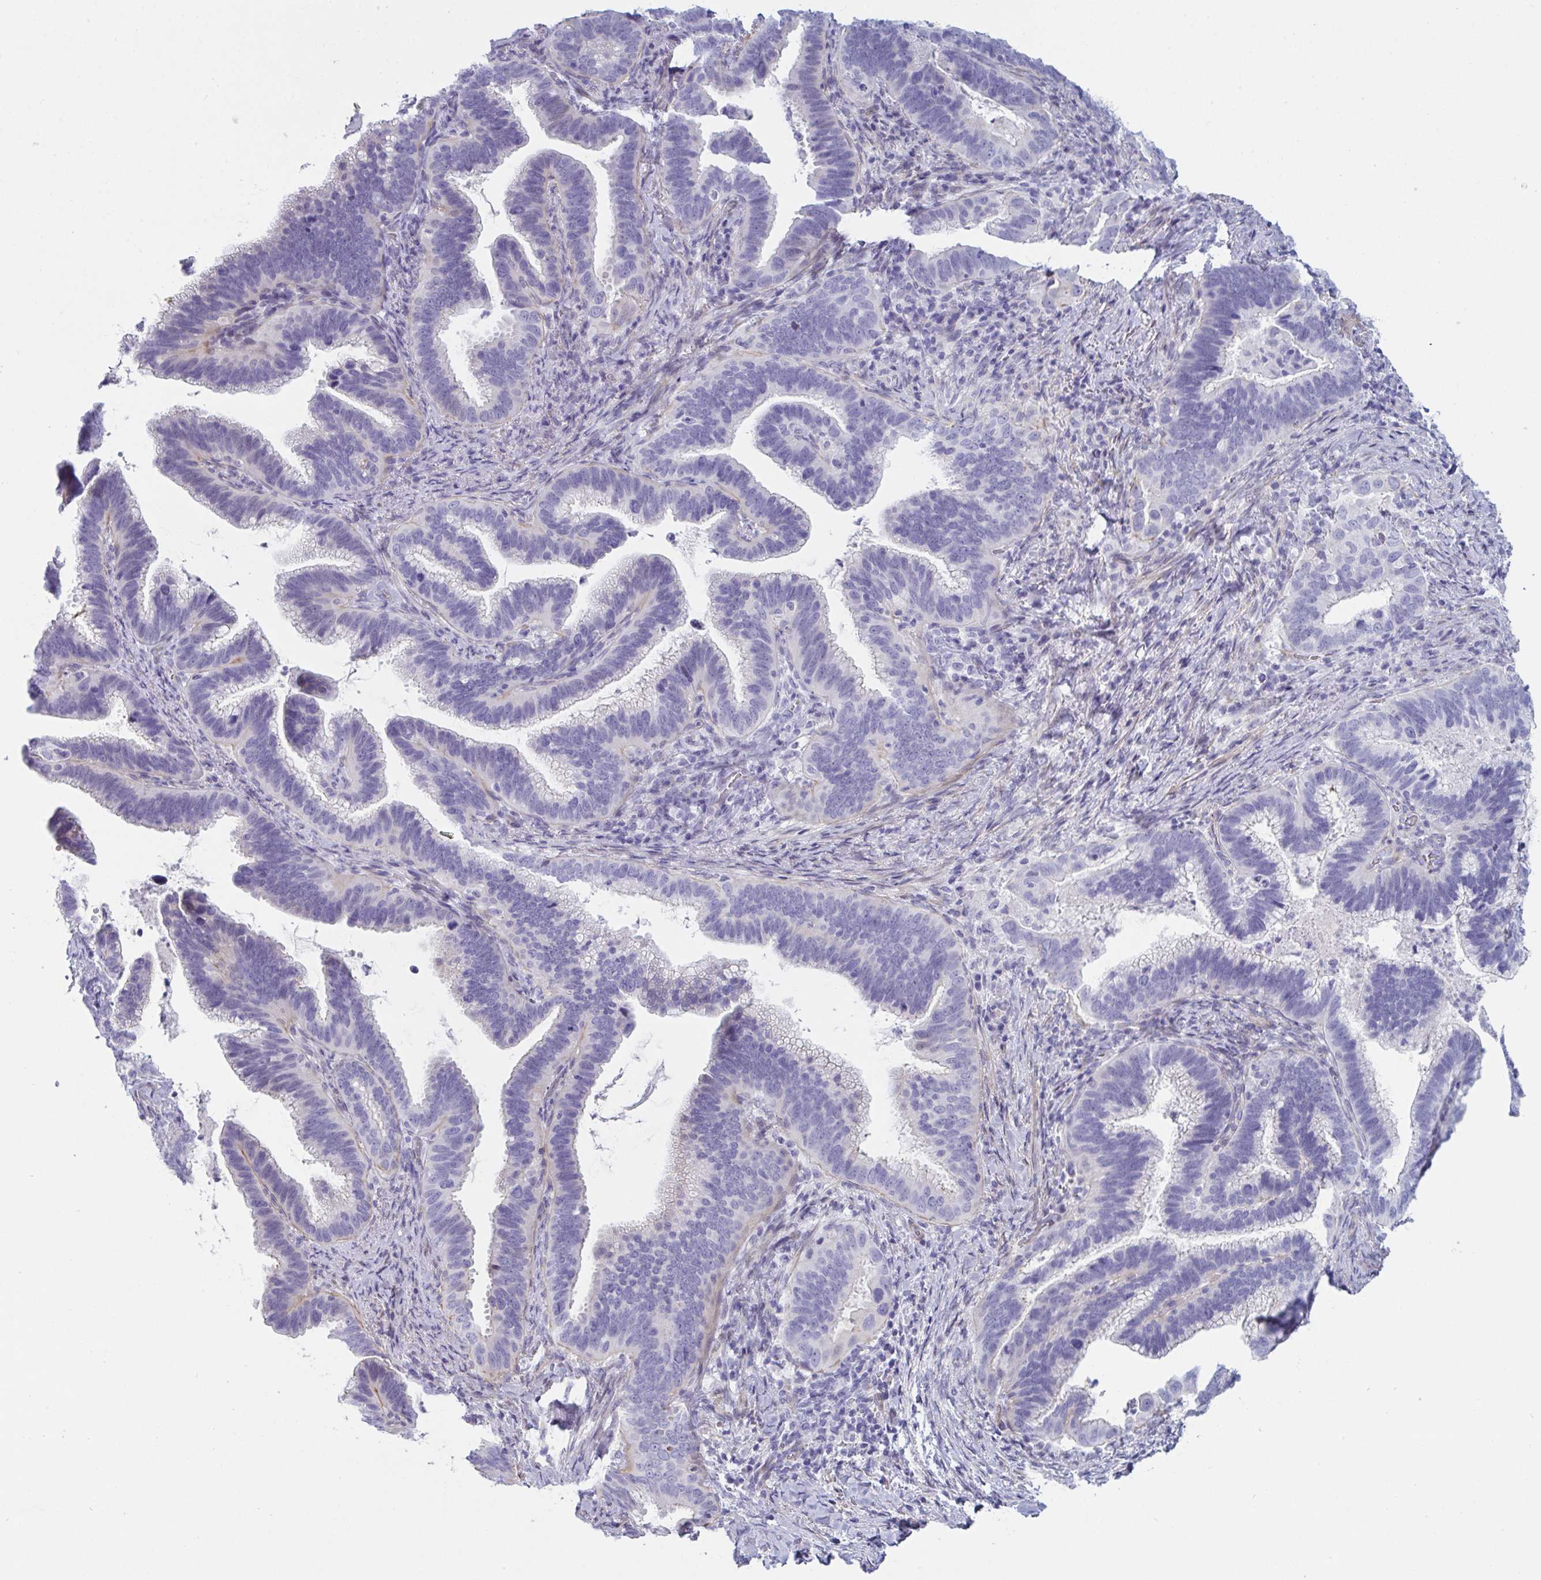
{"staining": {"intensity": "negative", "quantity": "none", "location": "none"}, "tissue": "cervical cancer", "cell_type": "Tumor cells", "image_type": "cancer", "snomed": [{"axis": "morphology", "description": "Adenocarcinoma, NOS"}, {"axis": "topography", "description": "Cervix"}], "caption": "Adenocarcinoma (cervical) was stained to show a protein in brown. There is no significant positivity in tumor cells.", "gene": "OR5P3", "patient": {"sex": "female", "age": 61}}